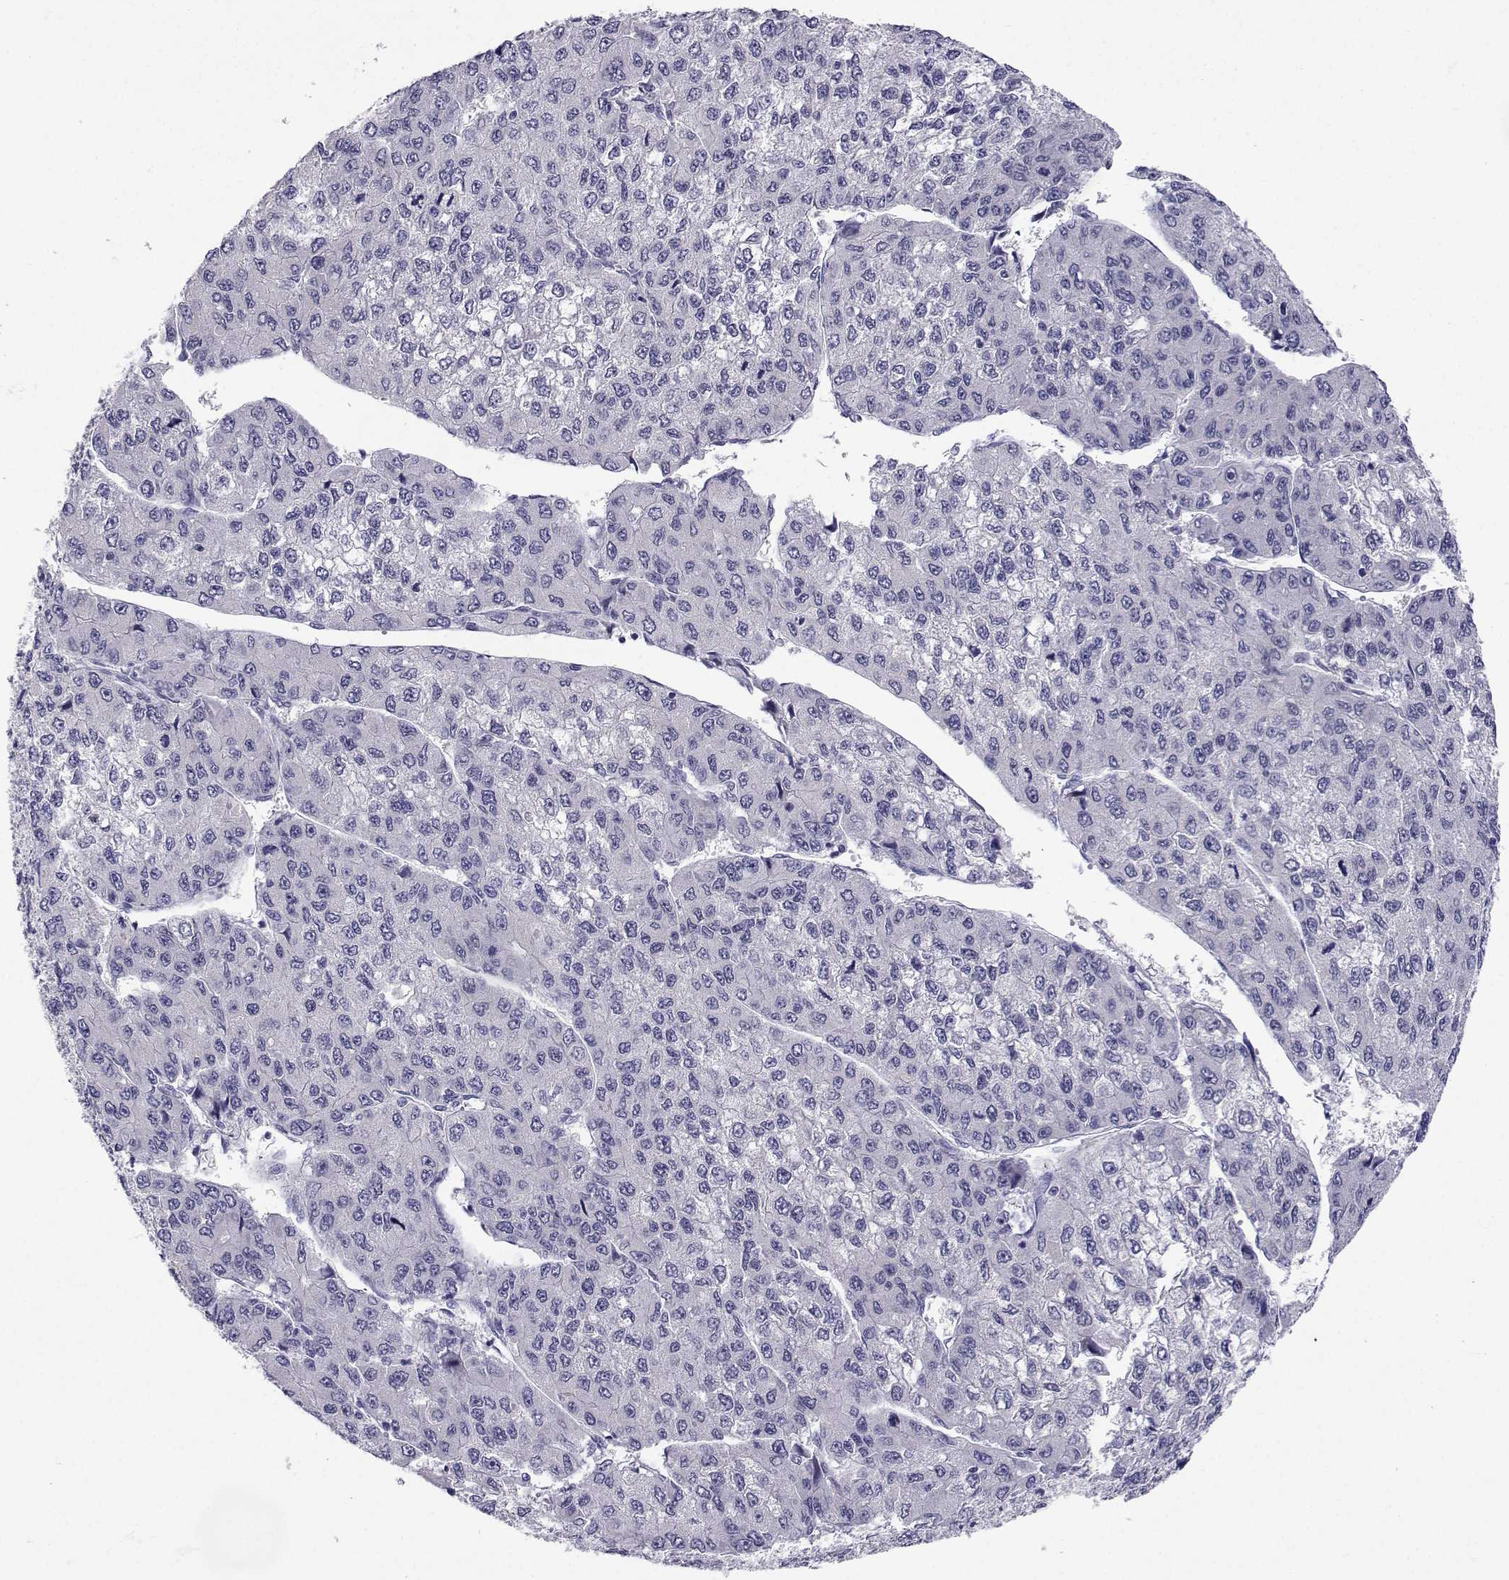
{"staining": {"intensity": "negative", "quantity": "none", "location": "none"}, "tissue": "liver cancer", "cell_type": "Tumor cells", "image_type": "cancer", "snomed": [{"axis": "morphology", "description": "Carcinoma, Hepatocellular, NOS"}, {"axis": "topography", "description": "Liver"}], "caption": "Immunohistochemical staining of liver hepatocellular carcinoma demonstrates no significant staining in tumor cells.", "gene": "SLC6A3", "patient": {"sex": "female", "age": 66}}